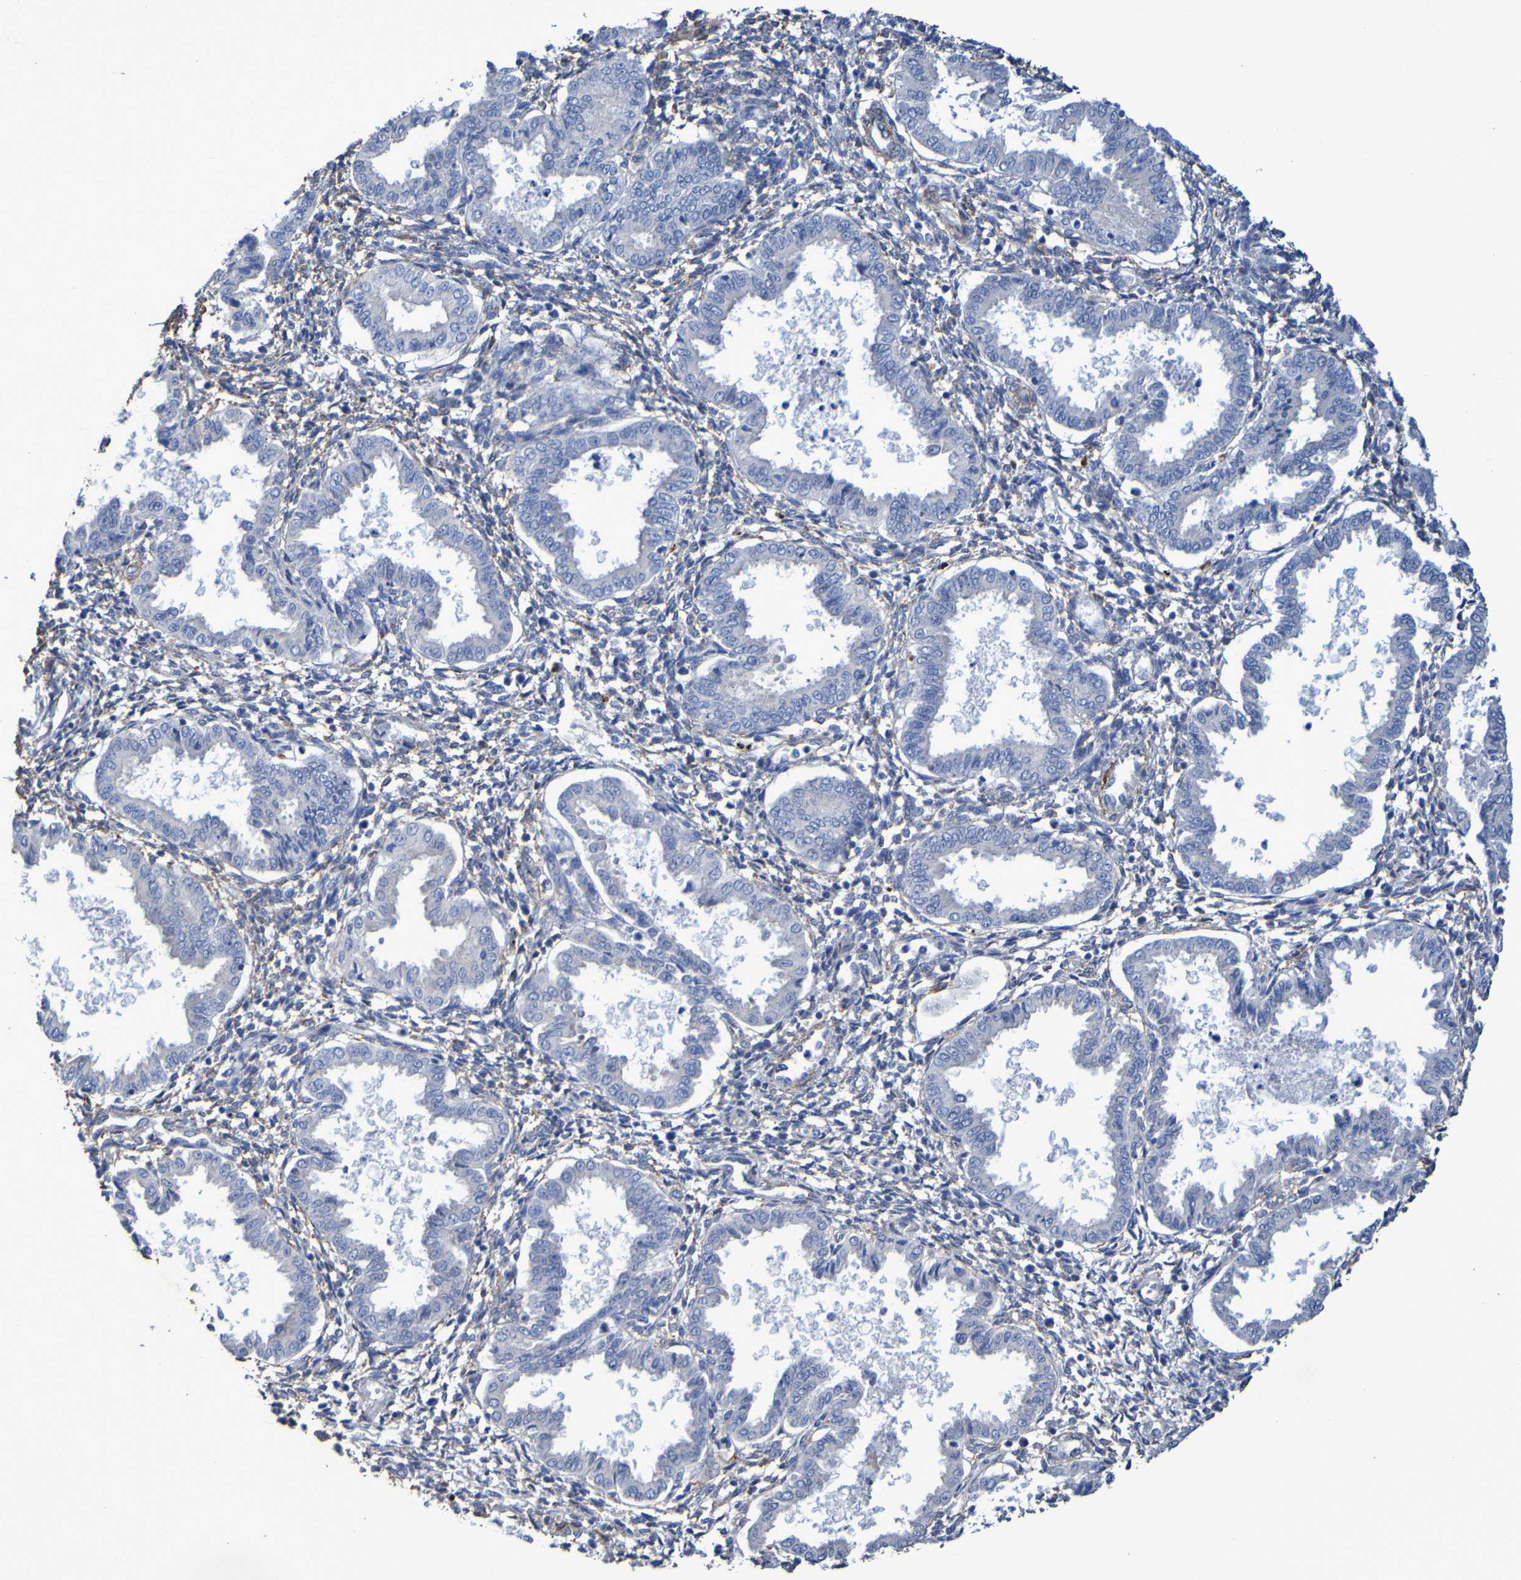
{"staining": {"intensity": "negative", "quantity": "none", "location": "none"}, "tissue": "endometrium", "cell_type": "Cells in endometrial stroma", "image_type": "normal", "snomed": [{"axis": "morphology", "description": "Normal tissue, NOS"}, {"axis": "topography", "description": "Endometrium"}], "caption": "An IHC histopathology image of unremarkable endometrium is shown. There is no staining in cells in endometrial stroma of endometrium. The staining was performed using DAB (3,3'-diaminobenzidine) to visualize the protein expression in brown, while the nuclei were stained in blue with hematoxylin (Magnification: 20x).", "gene": "SRPRB", "patient": {"sex": "female", "age": 33}}